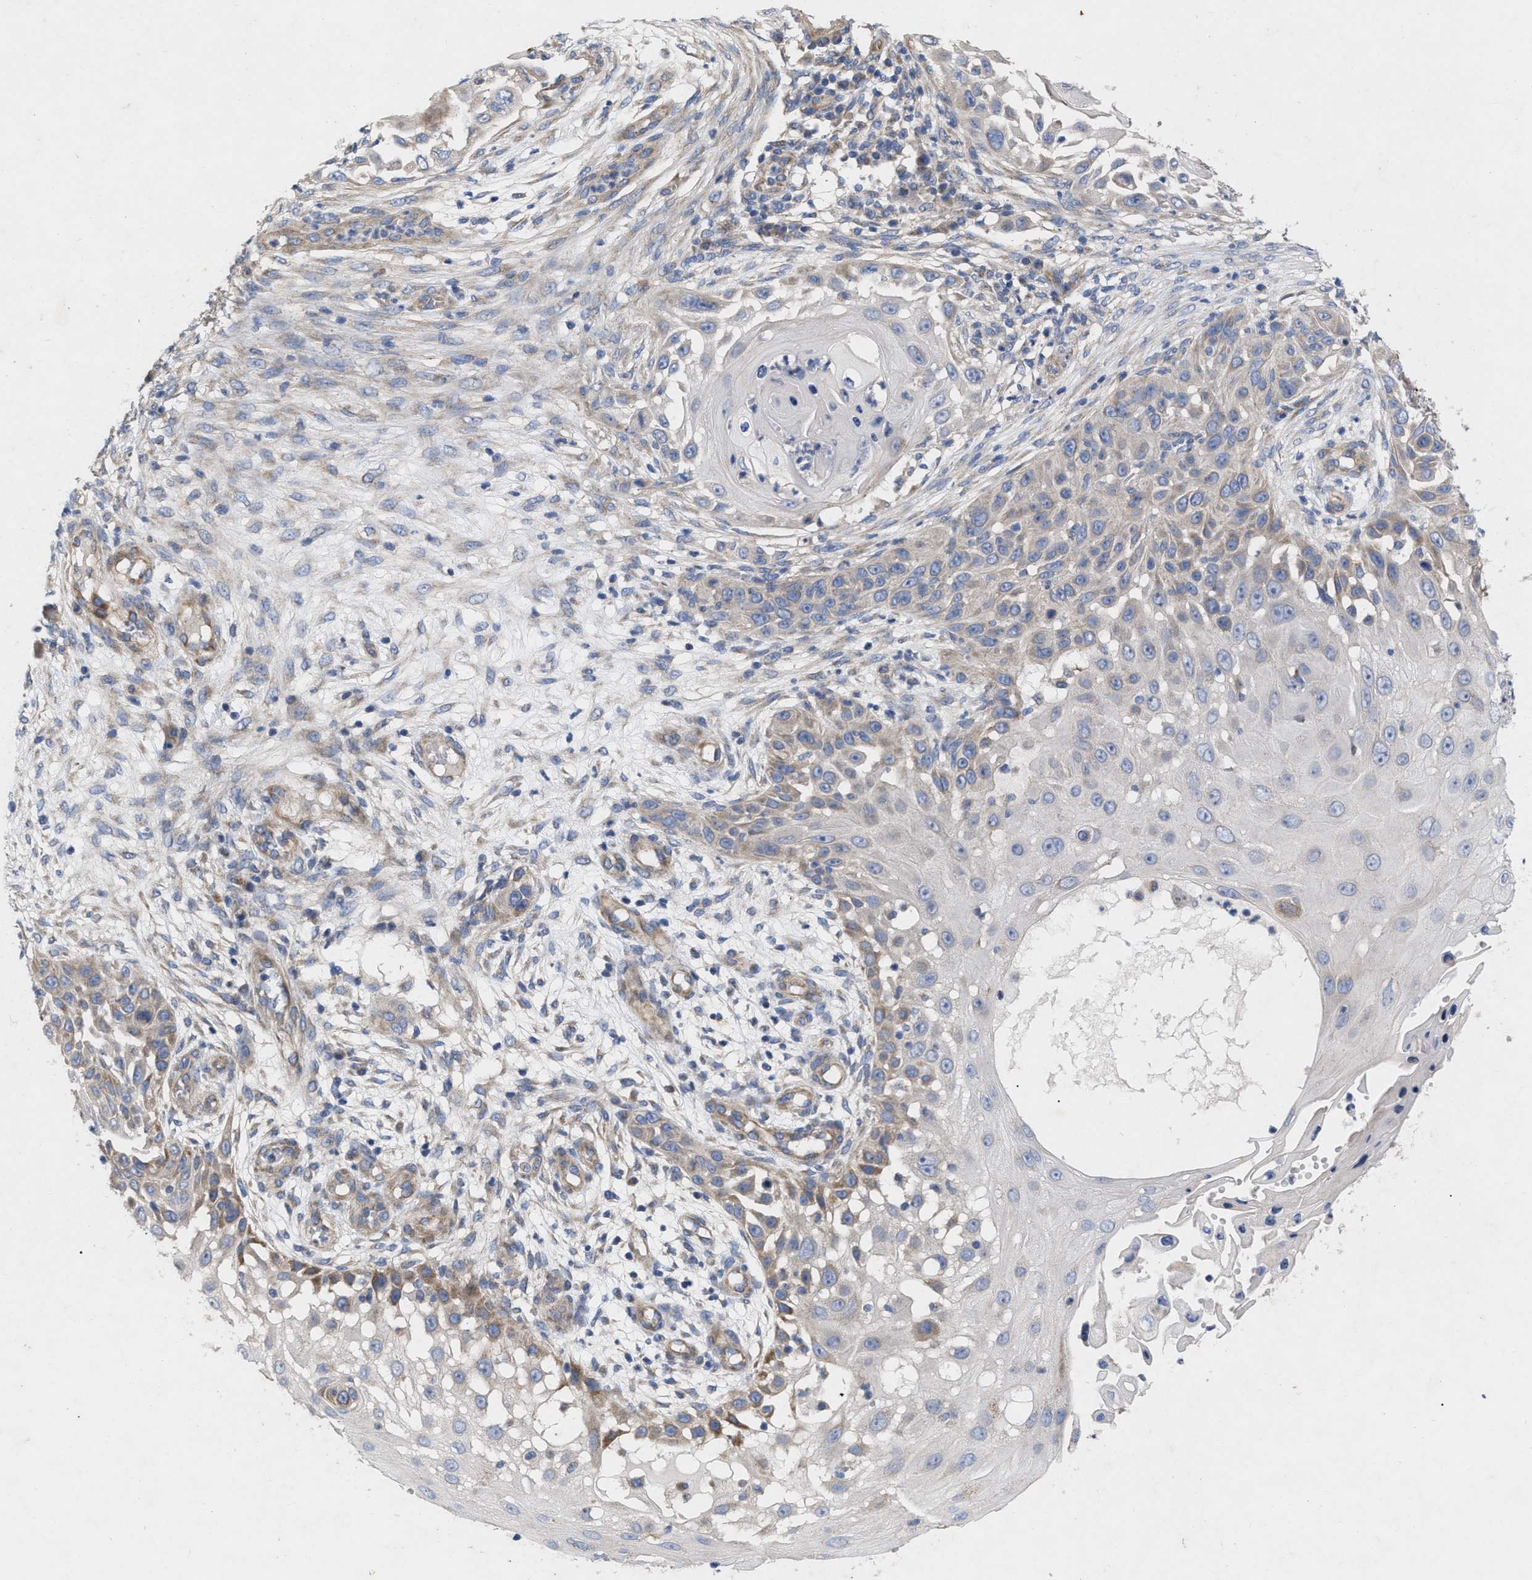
{"staining": {"intensity": "moderate", "quantity": "<25%", "location": "cytoplasmic/membranous"}, "tissue": "skin cancer", "cell_type": "Tumor cells", "image_type": "cancer", "snomed": [{"axis": "morphology", "description": "Squamous cell carcinoma, NOS"}, {"axis": "topography", "description": "Skin"}], "caption": "Immunohistochemical staining of human skin cancer reveals low levels of moderate cytoplasmic/membranous staining in approximately <25% of tumor cells.", "gene": "VIP", "patient": {"sex": "female", "age": 44}}